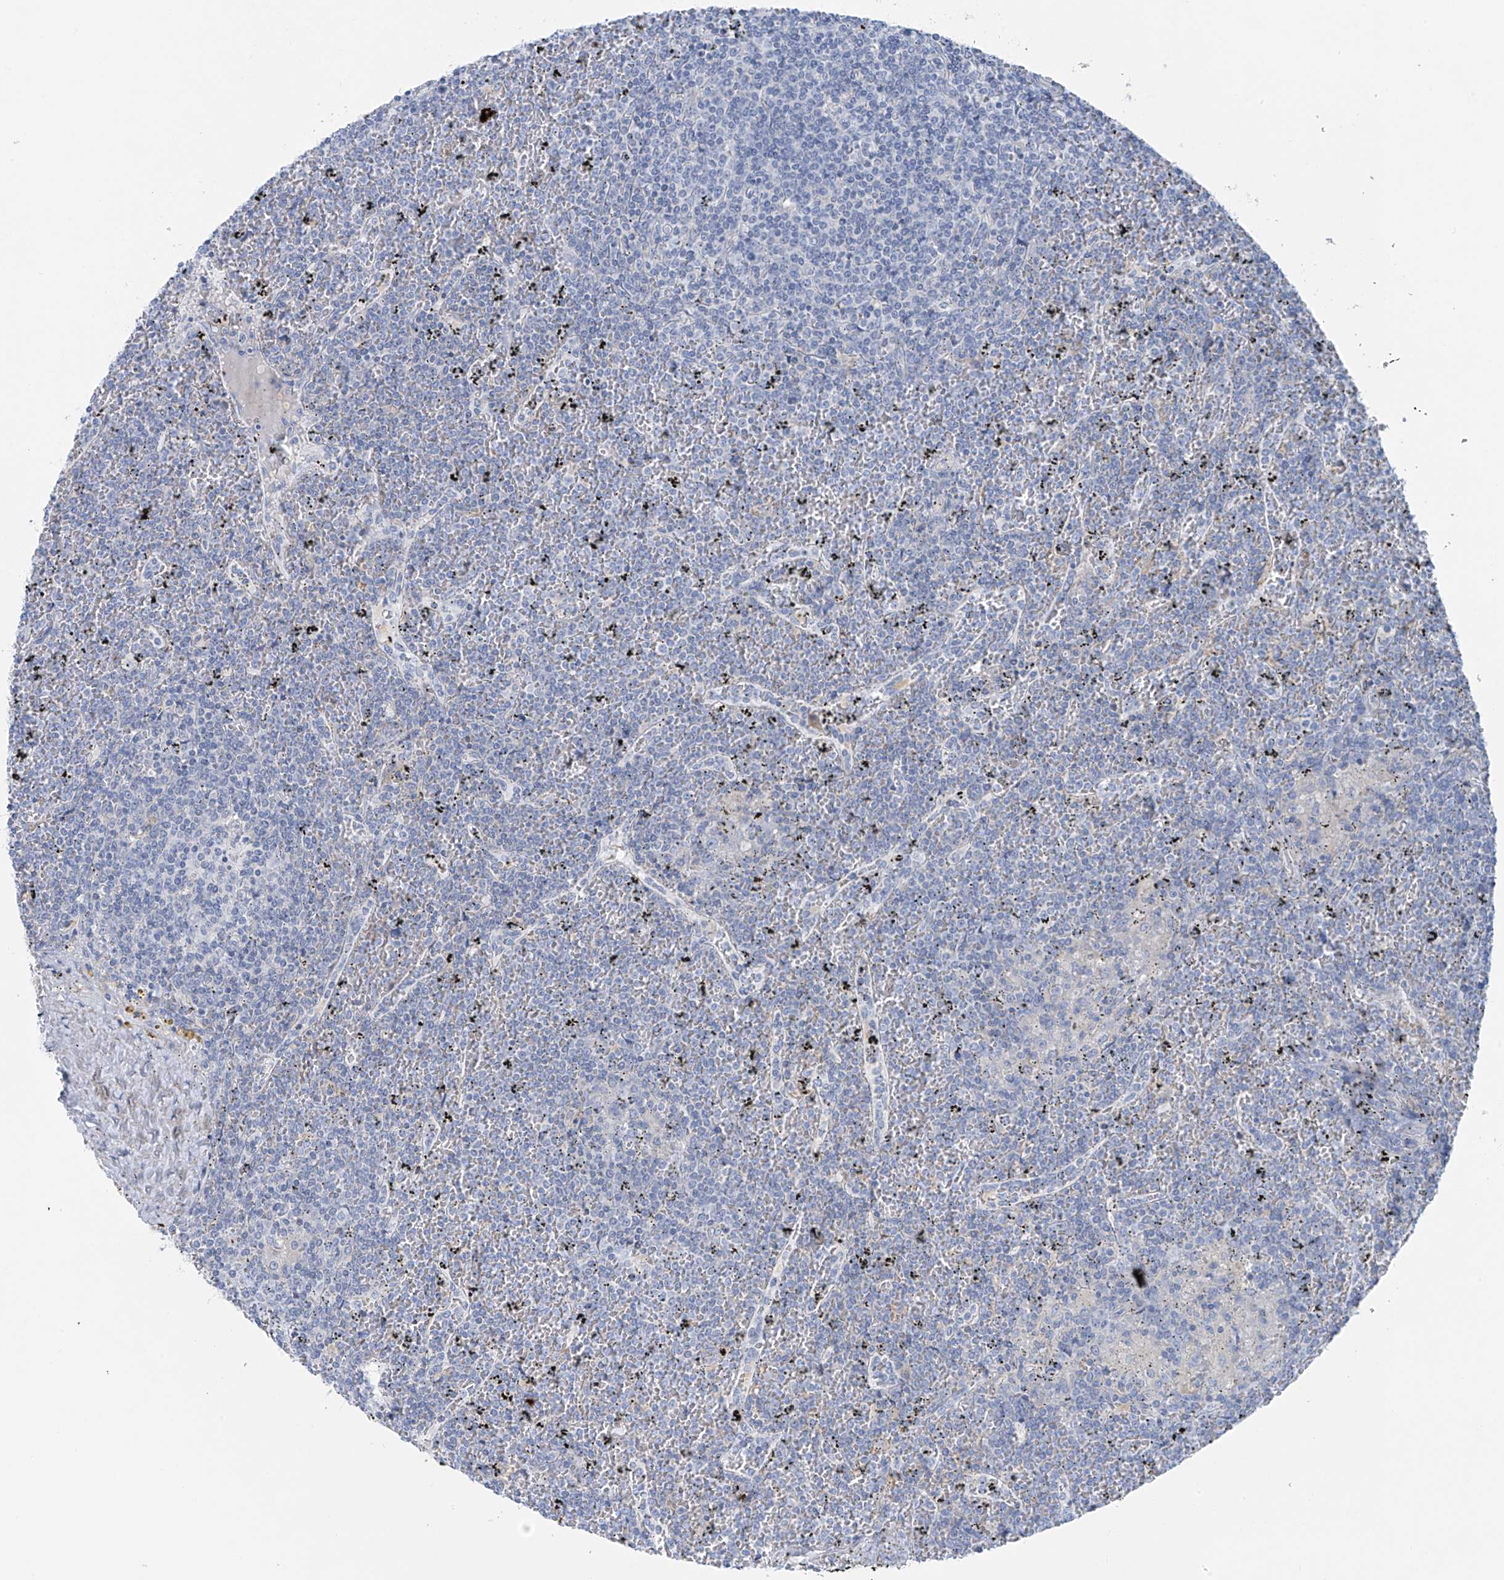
{"staining": {"intensity": "negative", "quantity": "none", "location": "none"}, "tissue": "lymphoma", "cell_type": "Tumor cells", "image_type": "cancer", "snomed": [{"axis": "morphology", "description": "Malignant lymphoma, non-Hodgkin's type, Low grade"}, {"axis": "topography", "description": "Spleen"}], "caption": "Tumor cells show no significant expression in lymphoma.", "gene": "POMGNT2", "patient": {"sex": "female", "age": 19}}